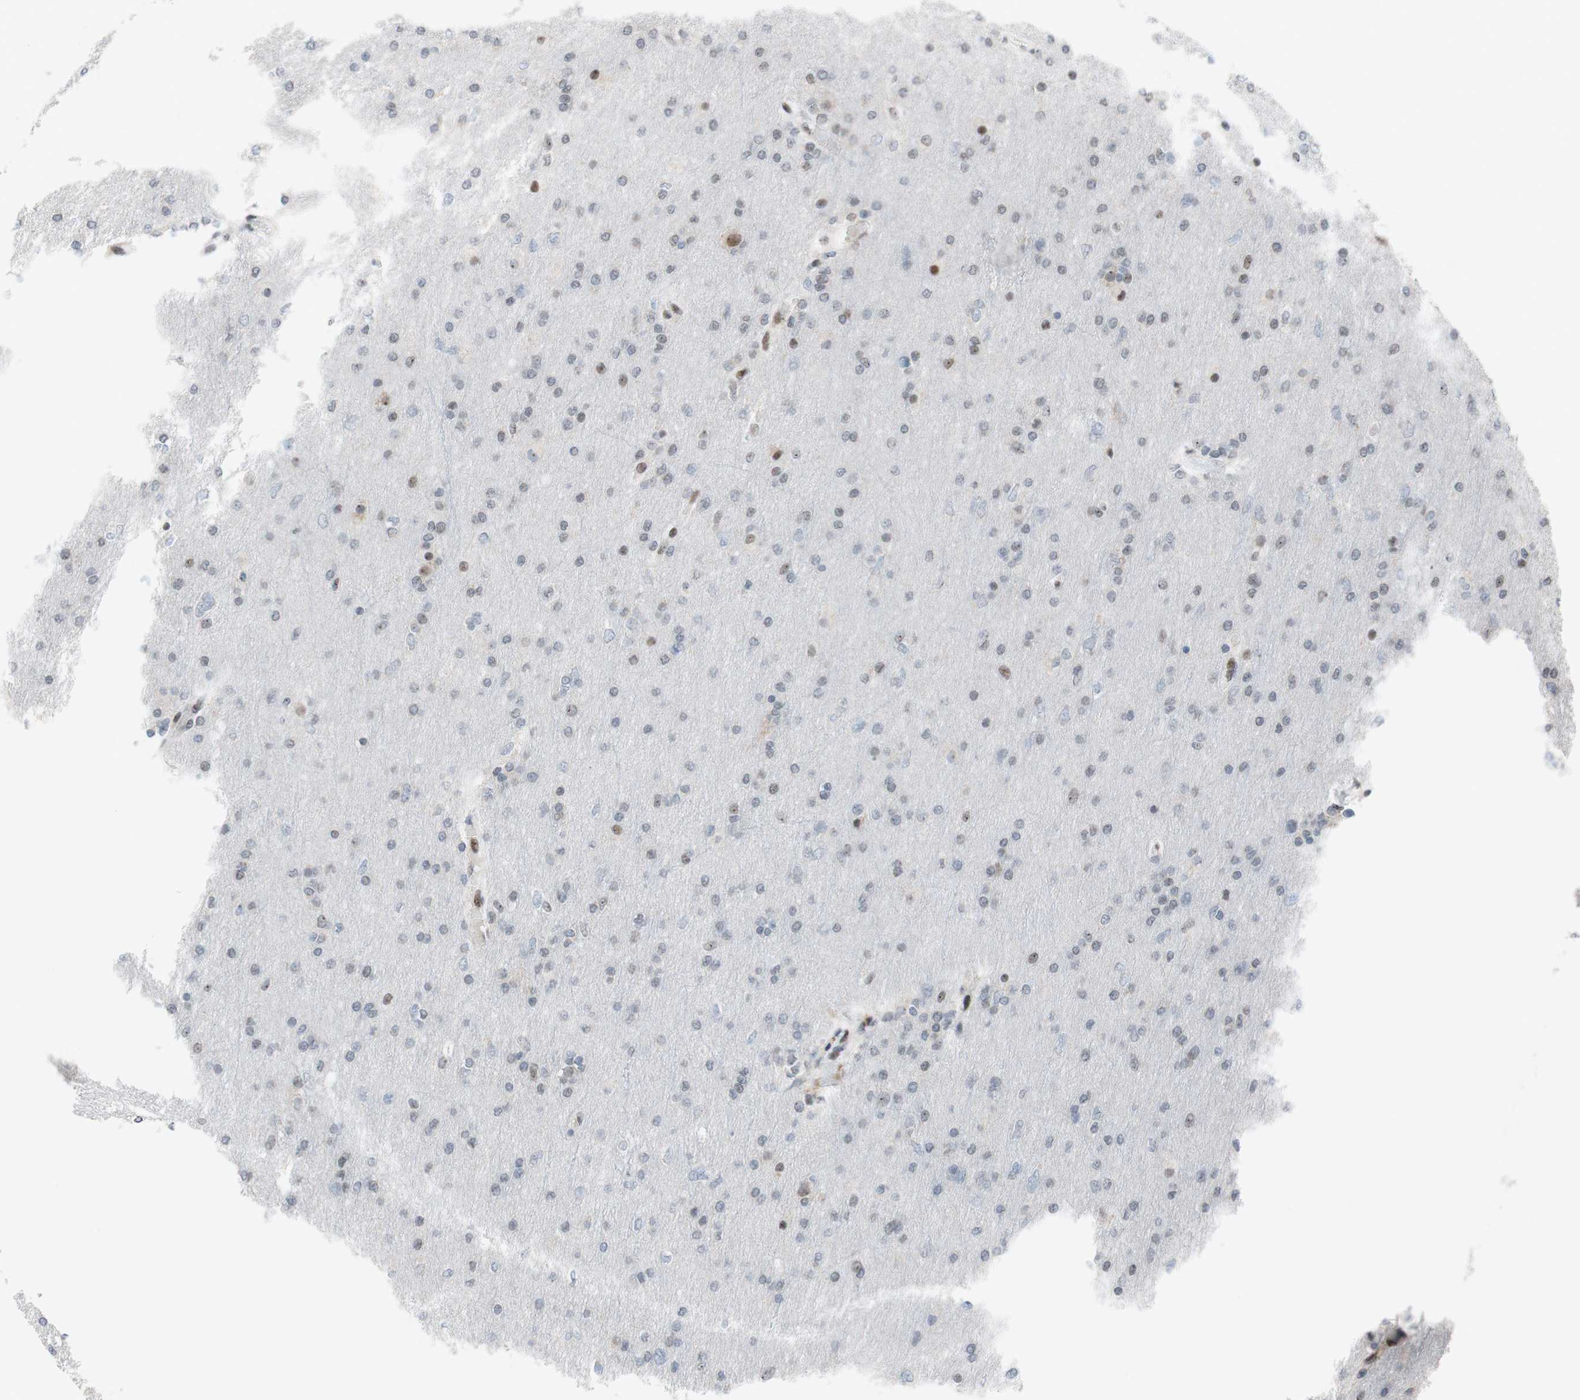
{"staining": {"intensity": "weak", "quantity": "<25%", "location": "nuclear"}, "tissue": "glioma", "cell_type": "Tumor cells", "image_type": "cancer", "snomed": [{"axis": "morphology", "description": "Glioma, malignant, High grade"}, {"axis": "topography", "description": "Cerebral cortex"}], "caption": "Immunohistochemistry micrograph of human malignant high-grade glioma stained for a protein (brown), which displays no staining in tumor cells. (DAB IHC visualized using brightfield microscopy, high magnification).", "gene": "POLR1A", "patient": {"sex": "female", "age": 36}}